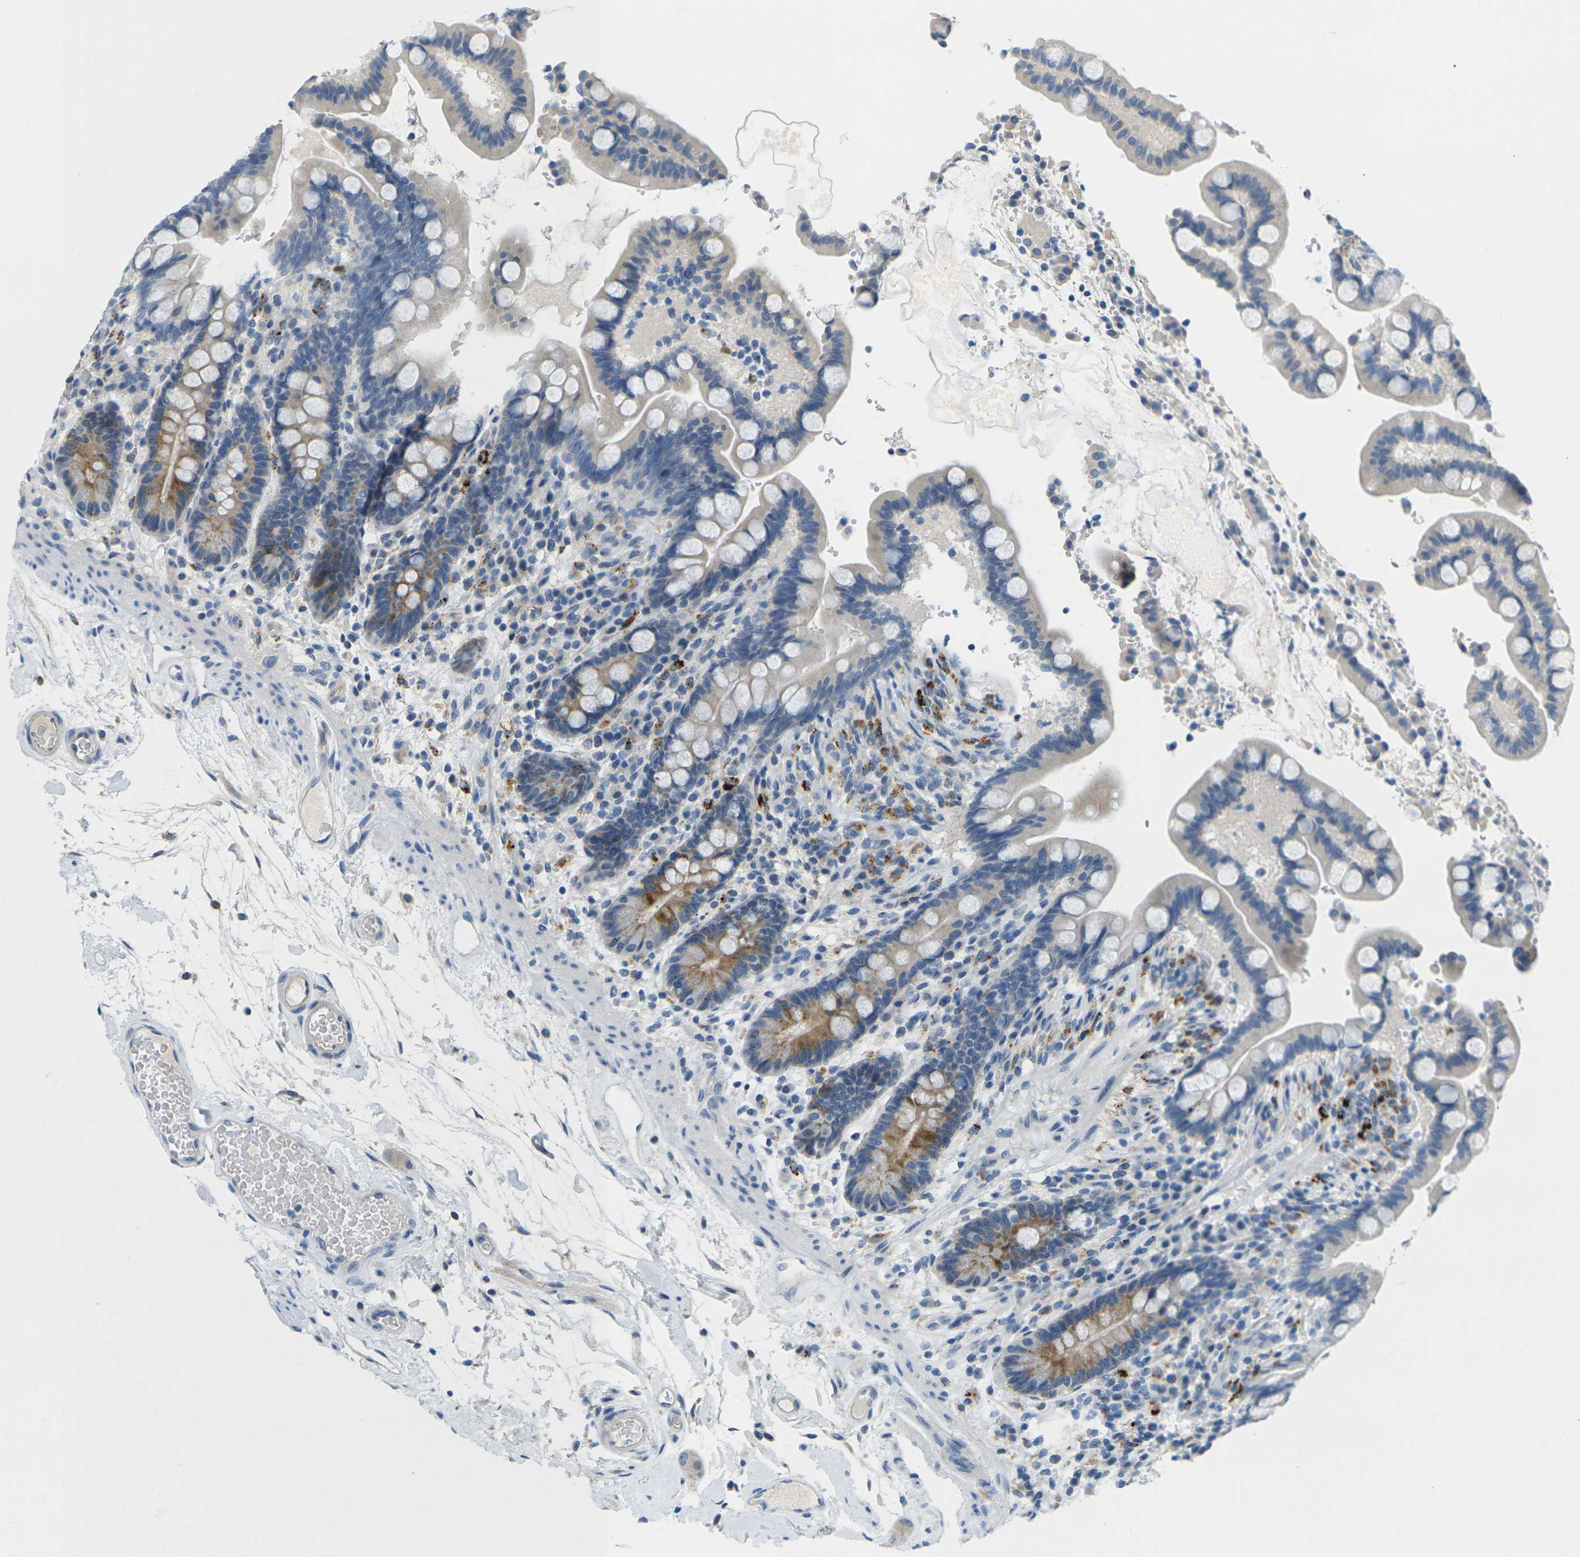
{"staining": {"intensity": "weak", "quantity": ">75%", "location": "cytoplasmic/membranous"}, "tissue": "colon", "cell_type": "Endothelial cells", "image_type": "normal", "snomed": [{"axis": "morphology", "description": "Normal tissue, NOS"}, {"axis": "topography", "description": "Colon"}], "caption": "IHC histopathology image of normal colon: human colon stained using immunohistochemistry (IHC) demonstrates low levels of weak protein expression localized specifically in the cytoplasmic/membranous of endothelial cells, appearing as a cytoplasmic/membranous brown color.", "gene": "CYP2C8", "patient": {"sex": "male", "age": 73}}